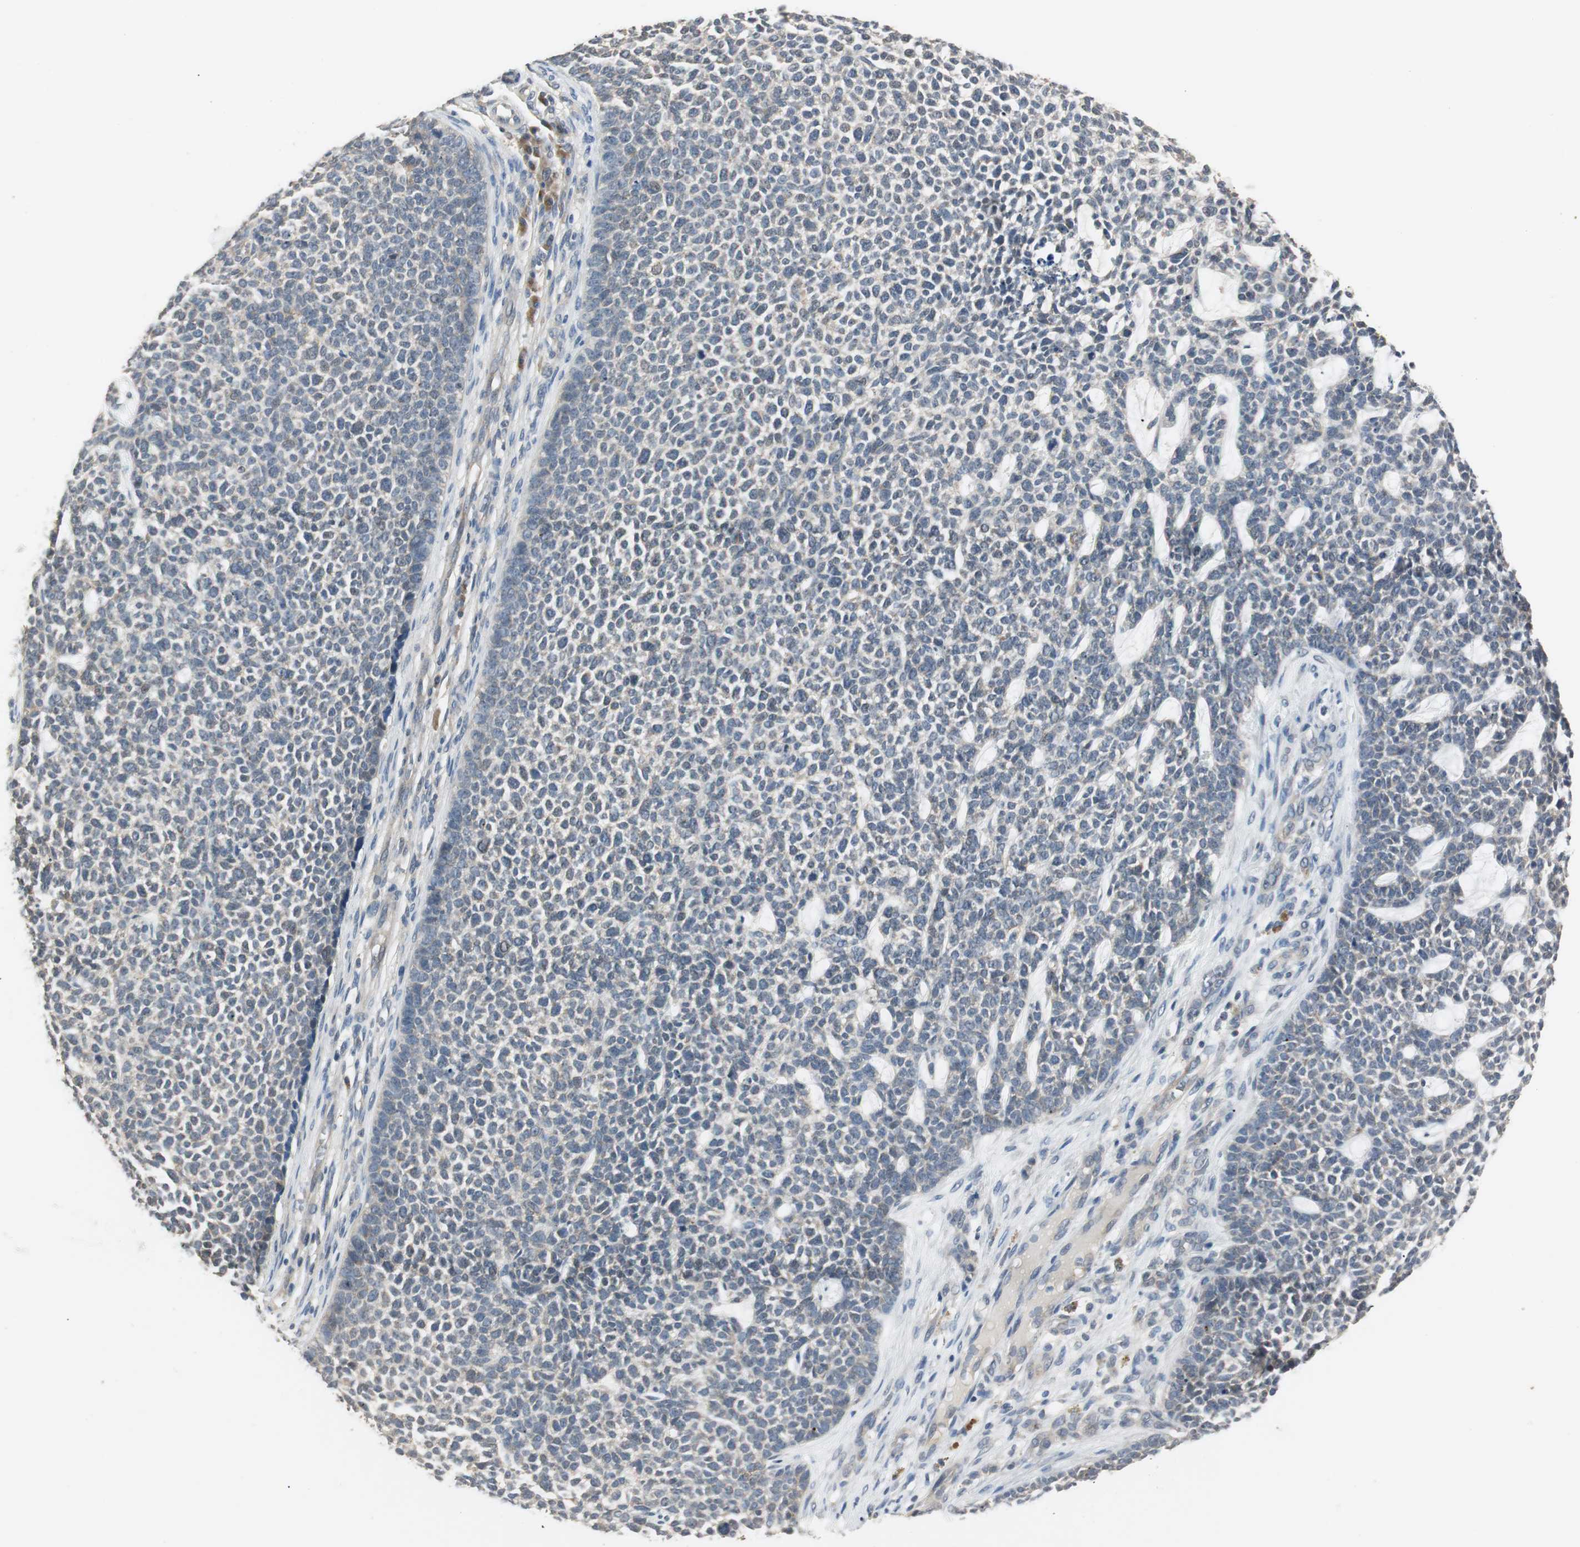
{"staining": {"intensity": "negative", "quantity": "none", "location": "none"}, "tissue": "skin cancer", "cell_type": "Tumor cells", "image_type": "cancer", "snomed": [{"axis": "morphology", "description": "Basal cell carcinoma"}, {"axis": "topography", "description": "Skin"}], "caption": "High power microscopy micrograph of an immunohistochemistry (IHC) image of skin basal cell carcinoma, revealing no significant positivity in tumor cells.", "gene": "PTPRN2", "patient": {"sex": "female", "age": 84}}